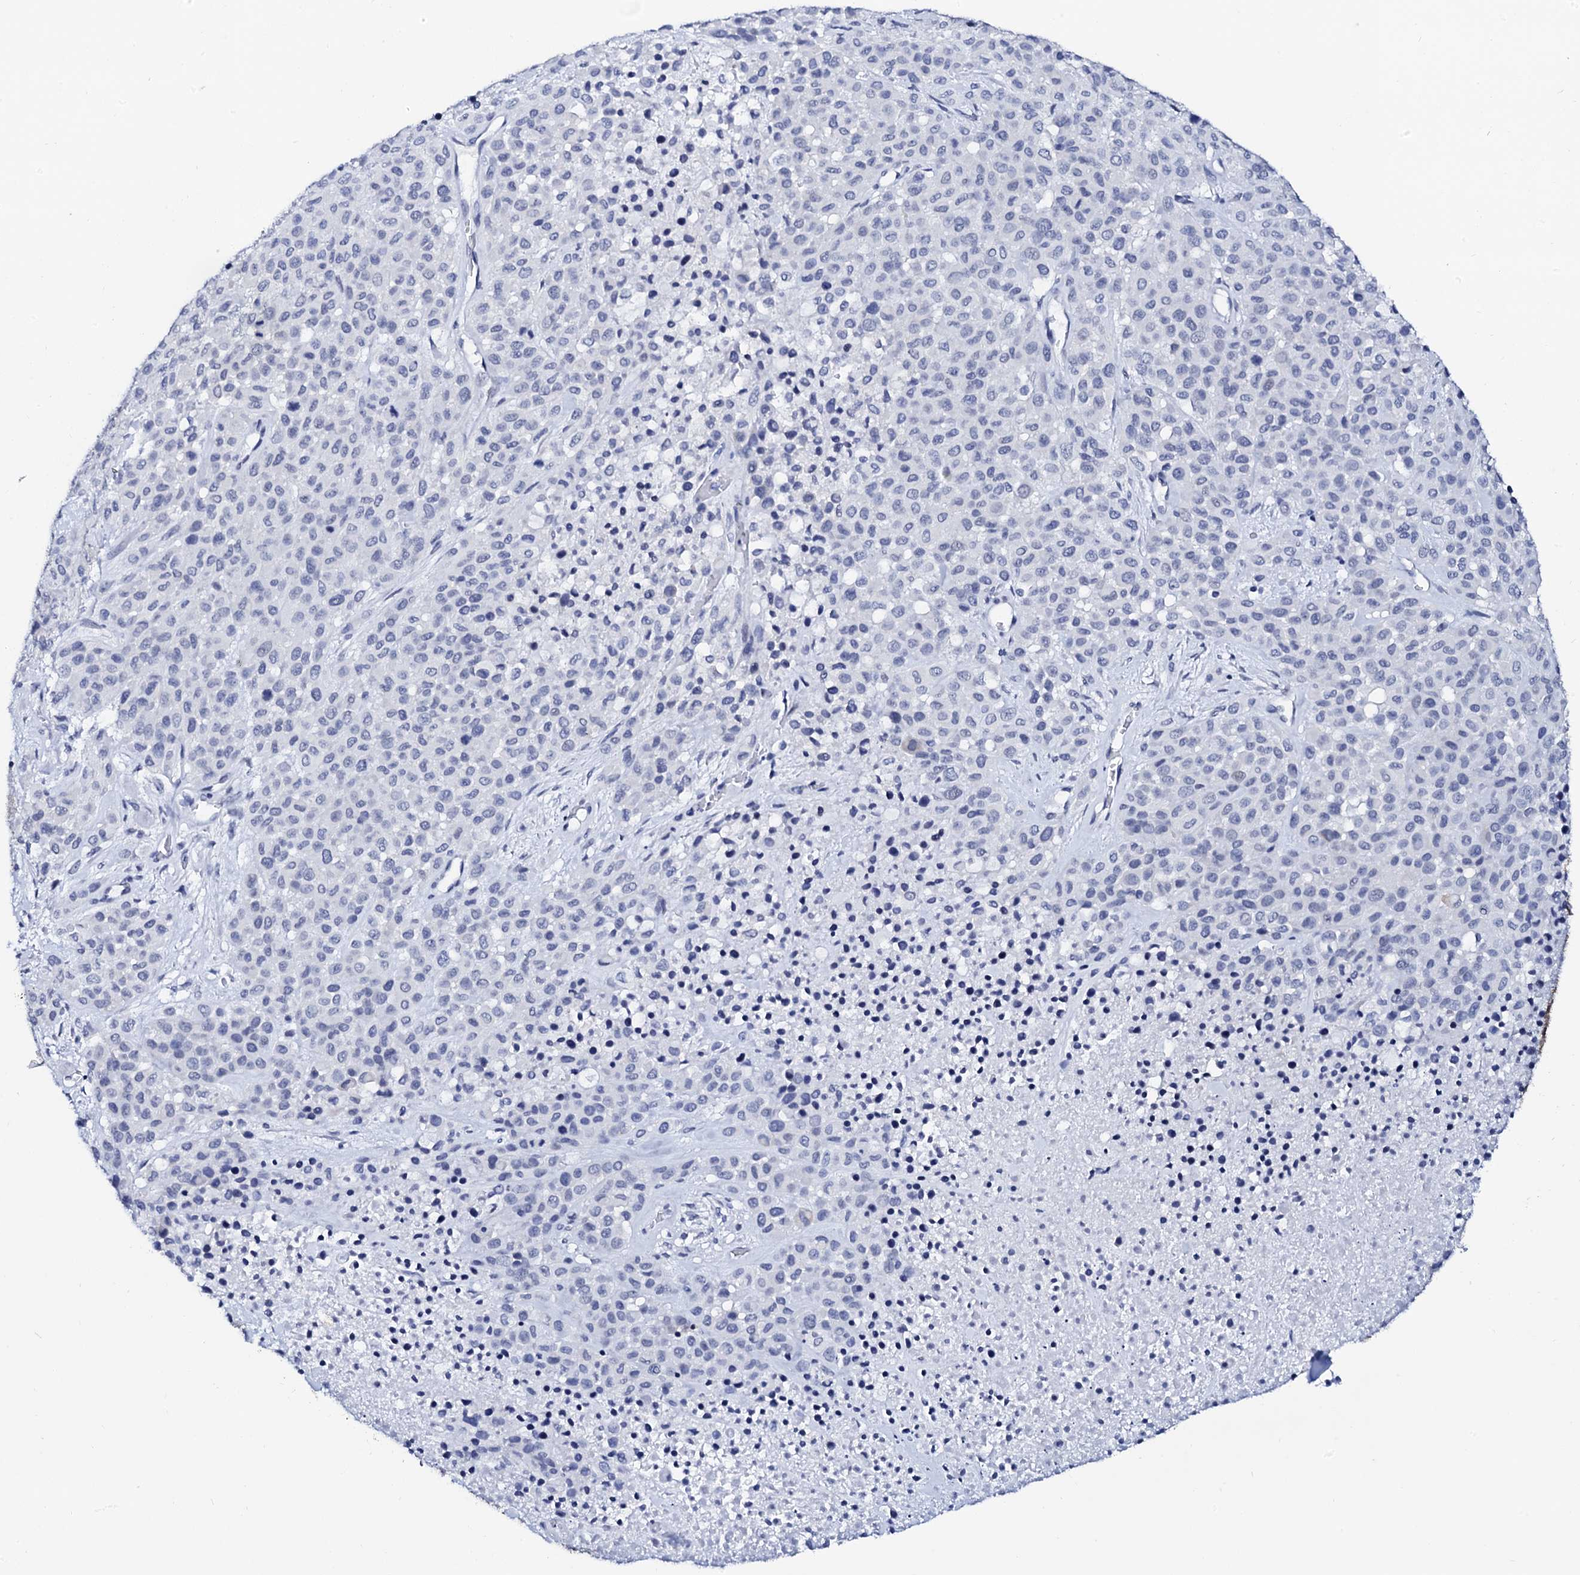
{"staining": {"intensity": "negative", "quantity": "none", "location": "none"}, "tissue": "melanoma", "cell_type": "Tumor cells", "image_type": "cancer", "snomed": [{"axis": "morphology", "description": "Malignant melanoma, Metastatic site"}, {"axis": "topography", "description": "Skin"}], "caption": "Immunohistochemical staining of human malignant melanoma (metastatic site) exhibits no significant staining in tumor cells.", "gene": "SPATA19", "patient": {"sex": "female", "age": 81}}